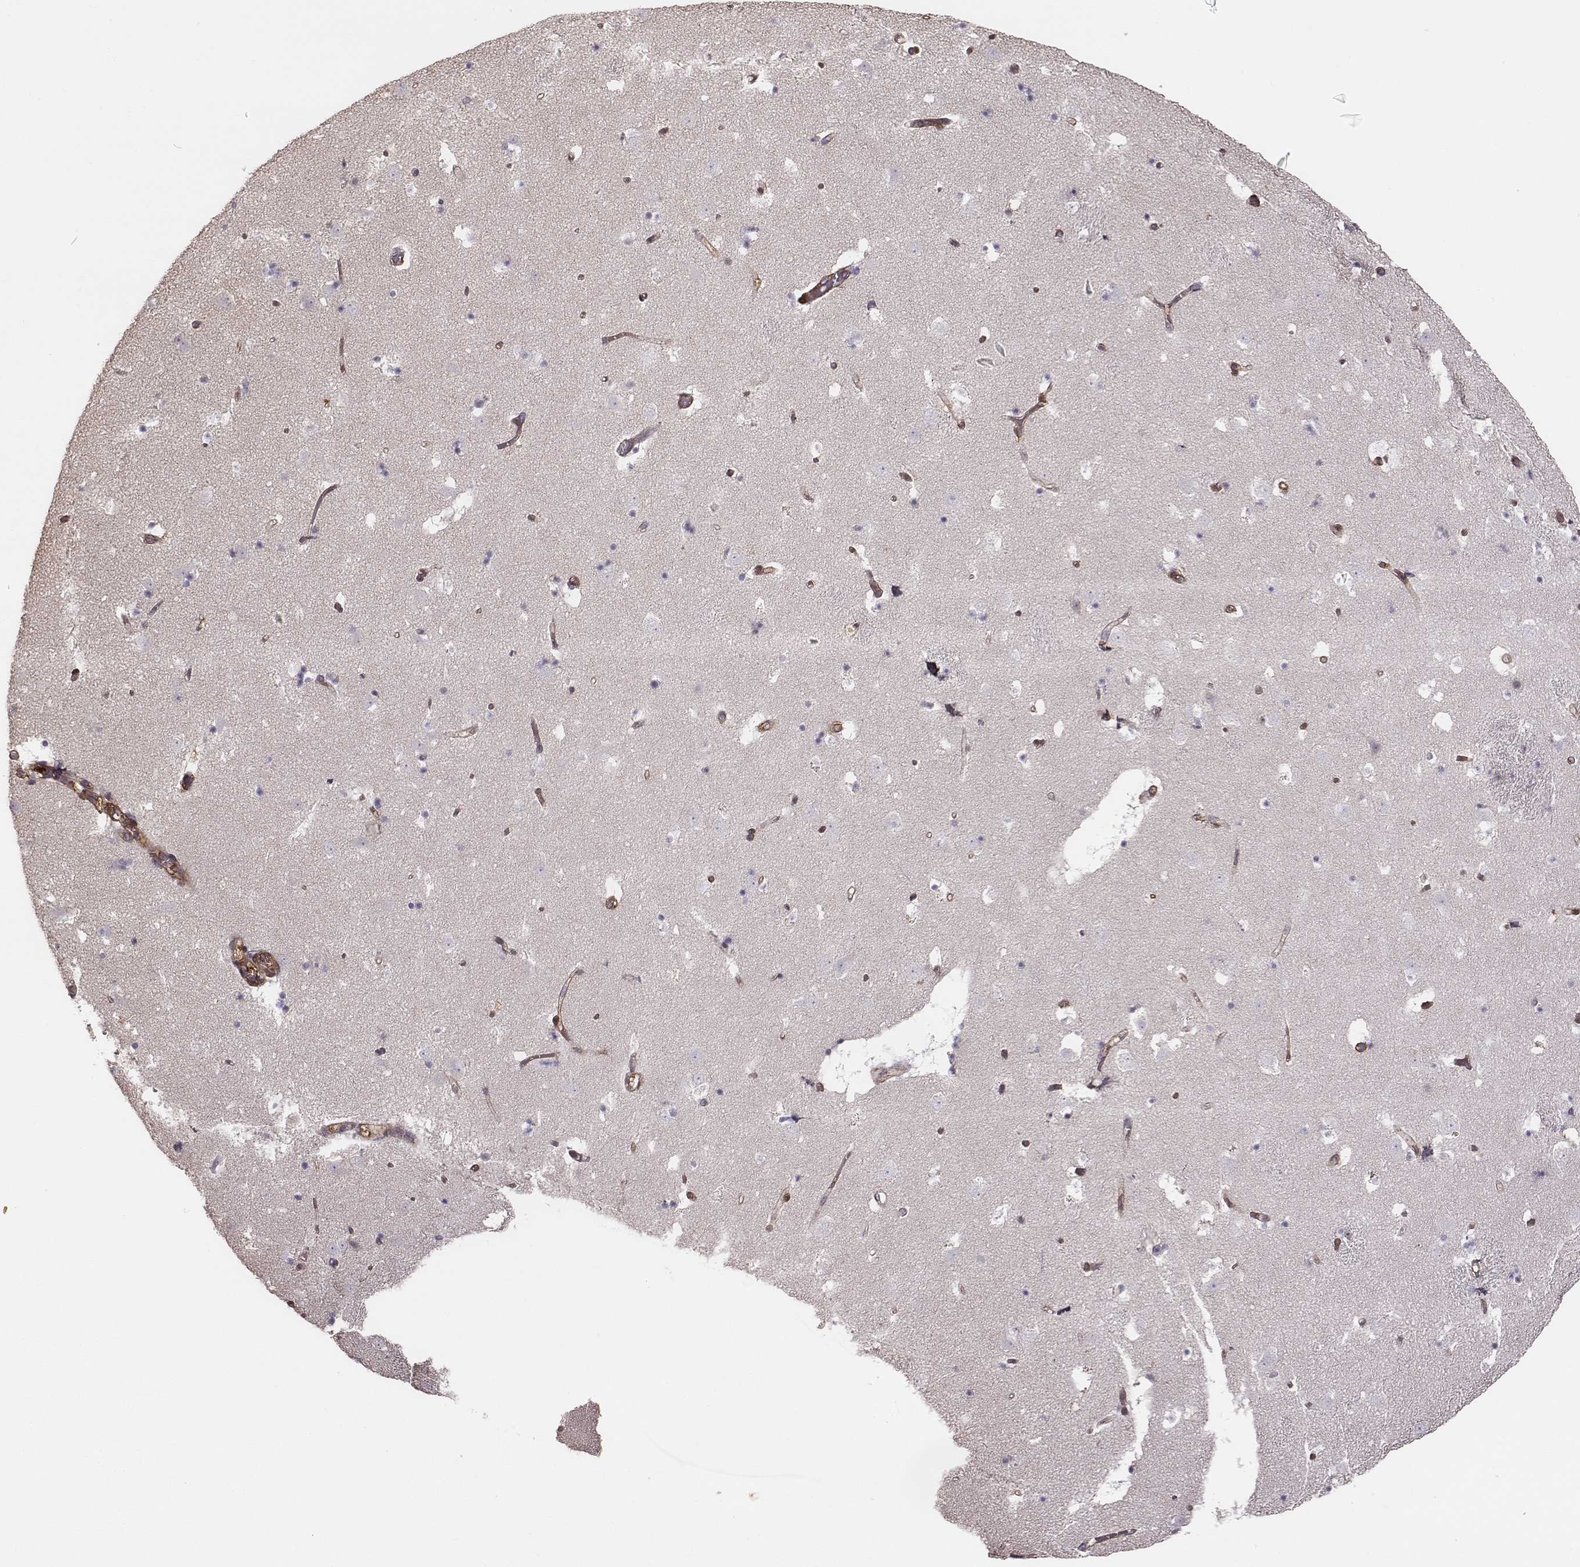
{"staining": {"intensity": "negative", "quantity": "none", "location": "none"}, "tissue": "caudate", "cell_type": "Glial cells", "image_type": "normal", "snomed": [{"axis": "morphology", "description": "Normal tissue, NOS"}, {"axis": "topography", "description": "Lateral ventricle wall"}], "caption": "IHC photomicrograph of unremarkable caudate: caudate stained with DAB (3,3'-diaminobenzidine) shows no significant protein positivity in glial cells.", "gene": "ZYX", "patient": {"sex": "female", "age": 42}}